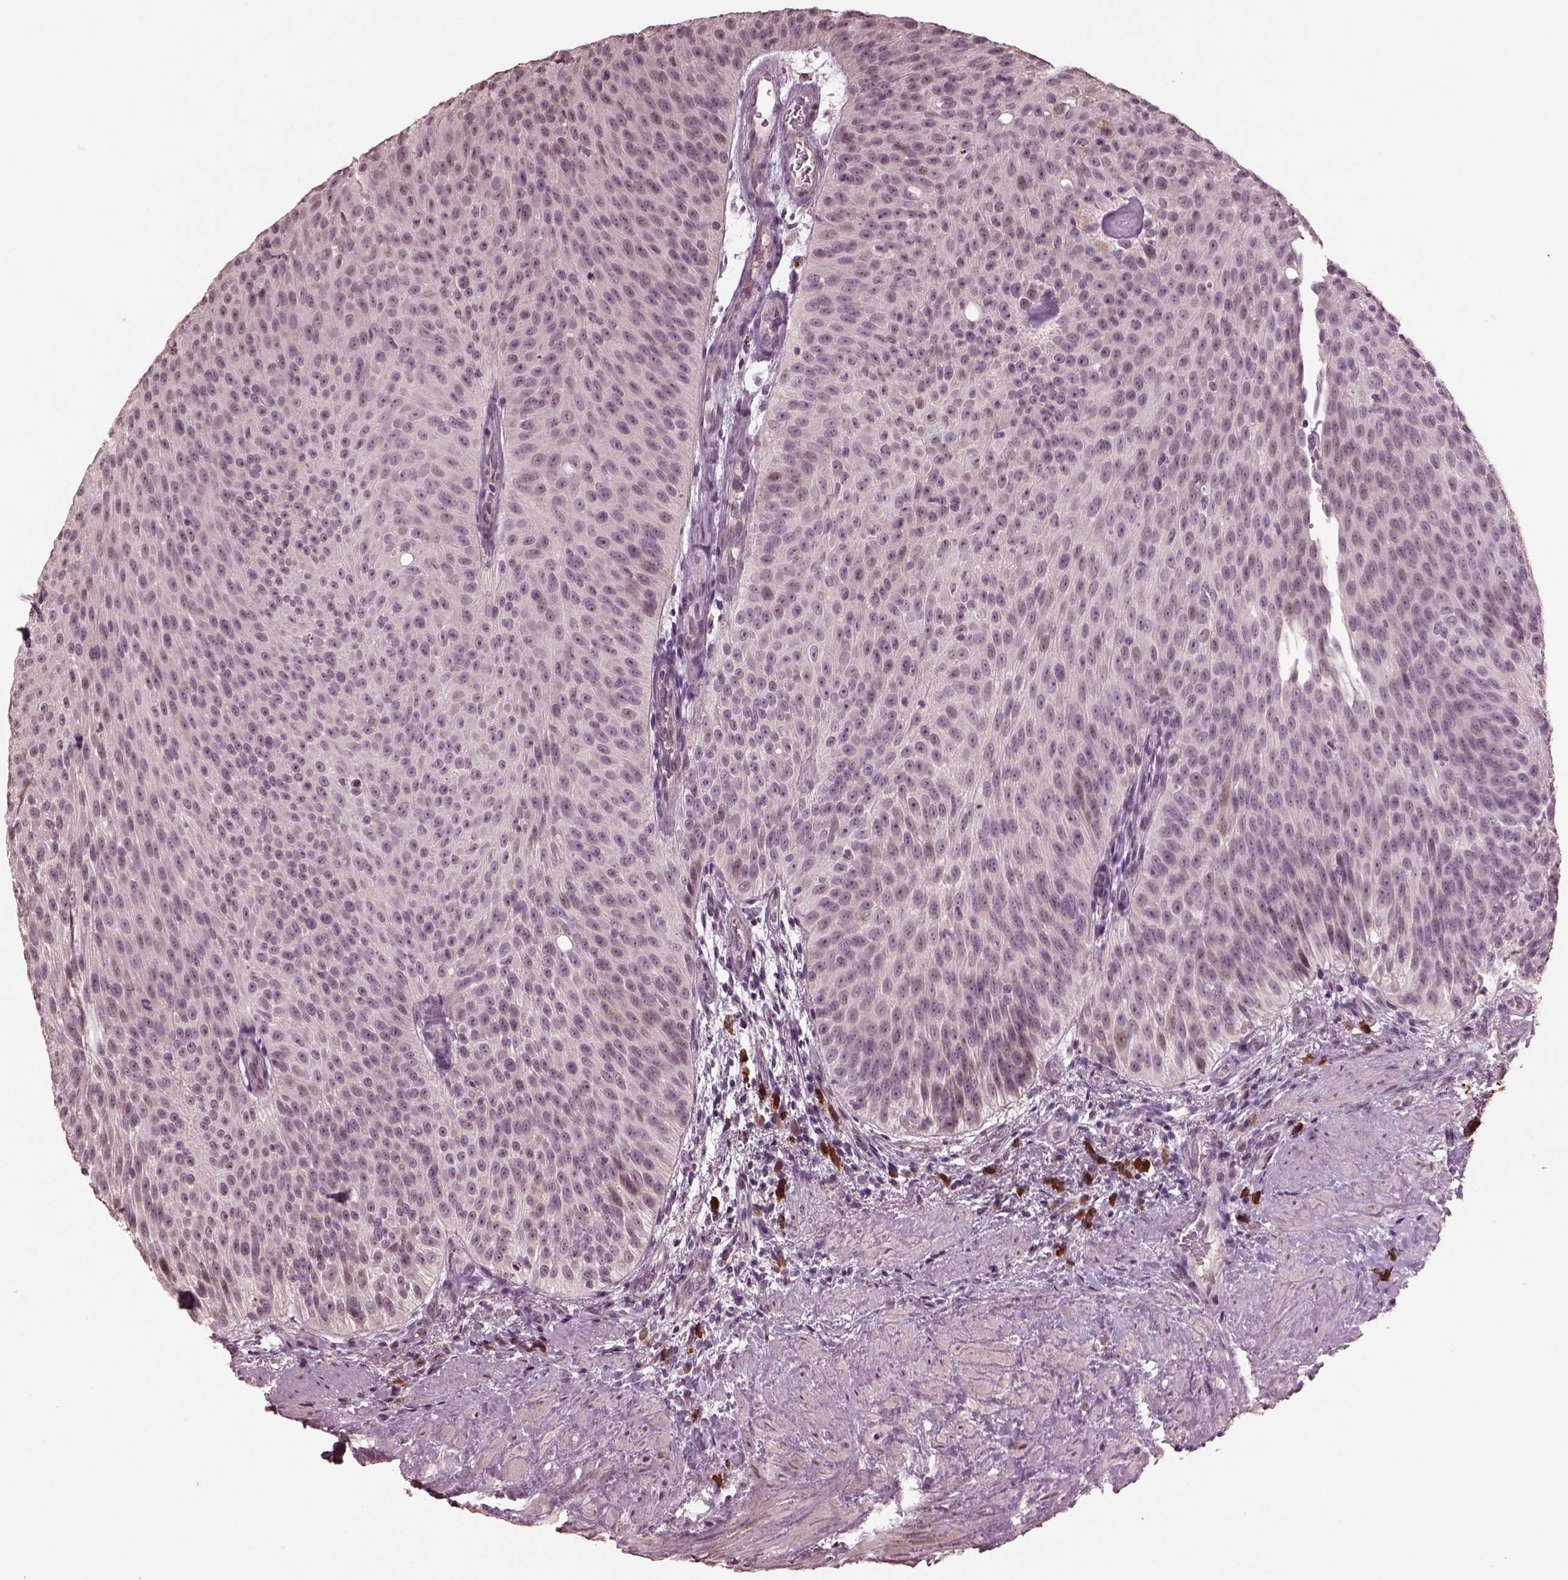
{"staining": {"intensity": "negative", "quantity": "none", "location": "none"}, "tissue": "urothelial cancer", "cell_type": "Tumor cells", "image_type": "cancer", "snomed": [{"axis": "morphology", "description": "Urothelial carcinoma, Low grade"}, {"axis": "topography", "description": "Urinary bladder"}], "caption": "Low-grade urothelial carcinoma was stained to show a protein in brown. There is no significant expression in tumor cells.", "gene": "IL18RAP", "patient": {"sex": "male", "age": 78}}